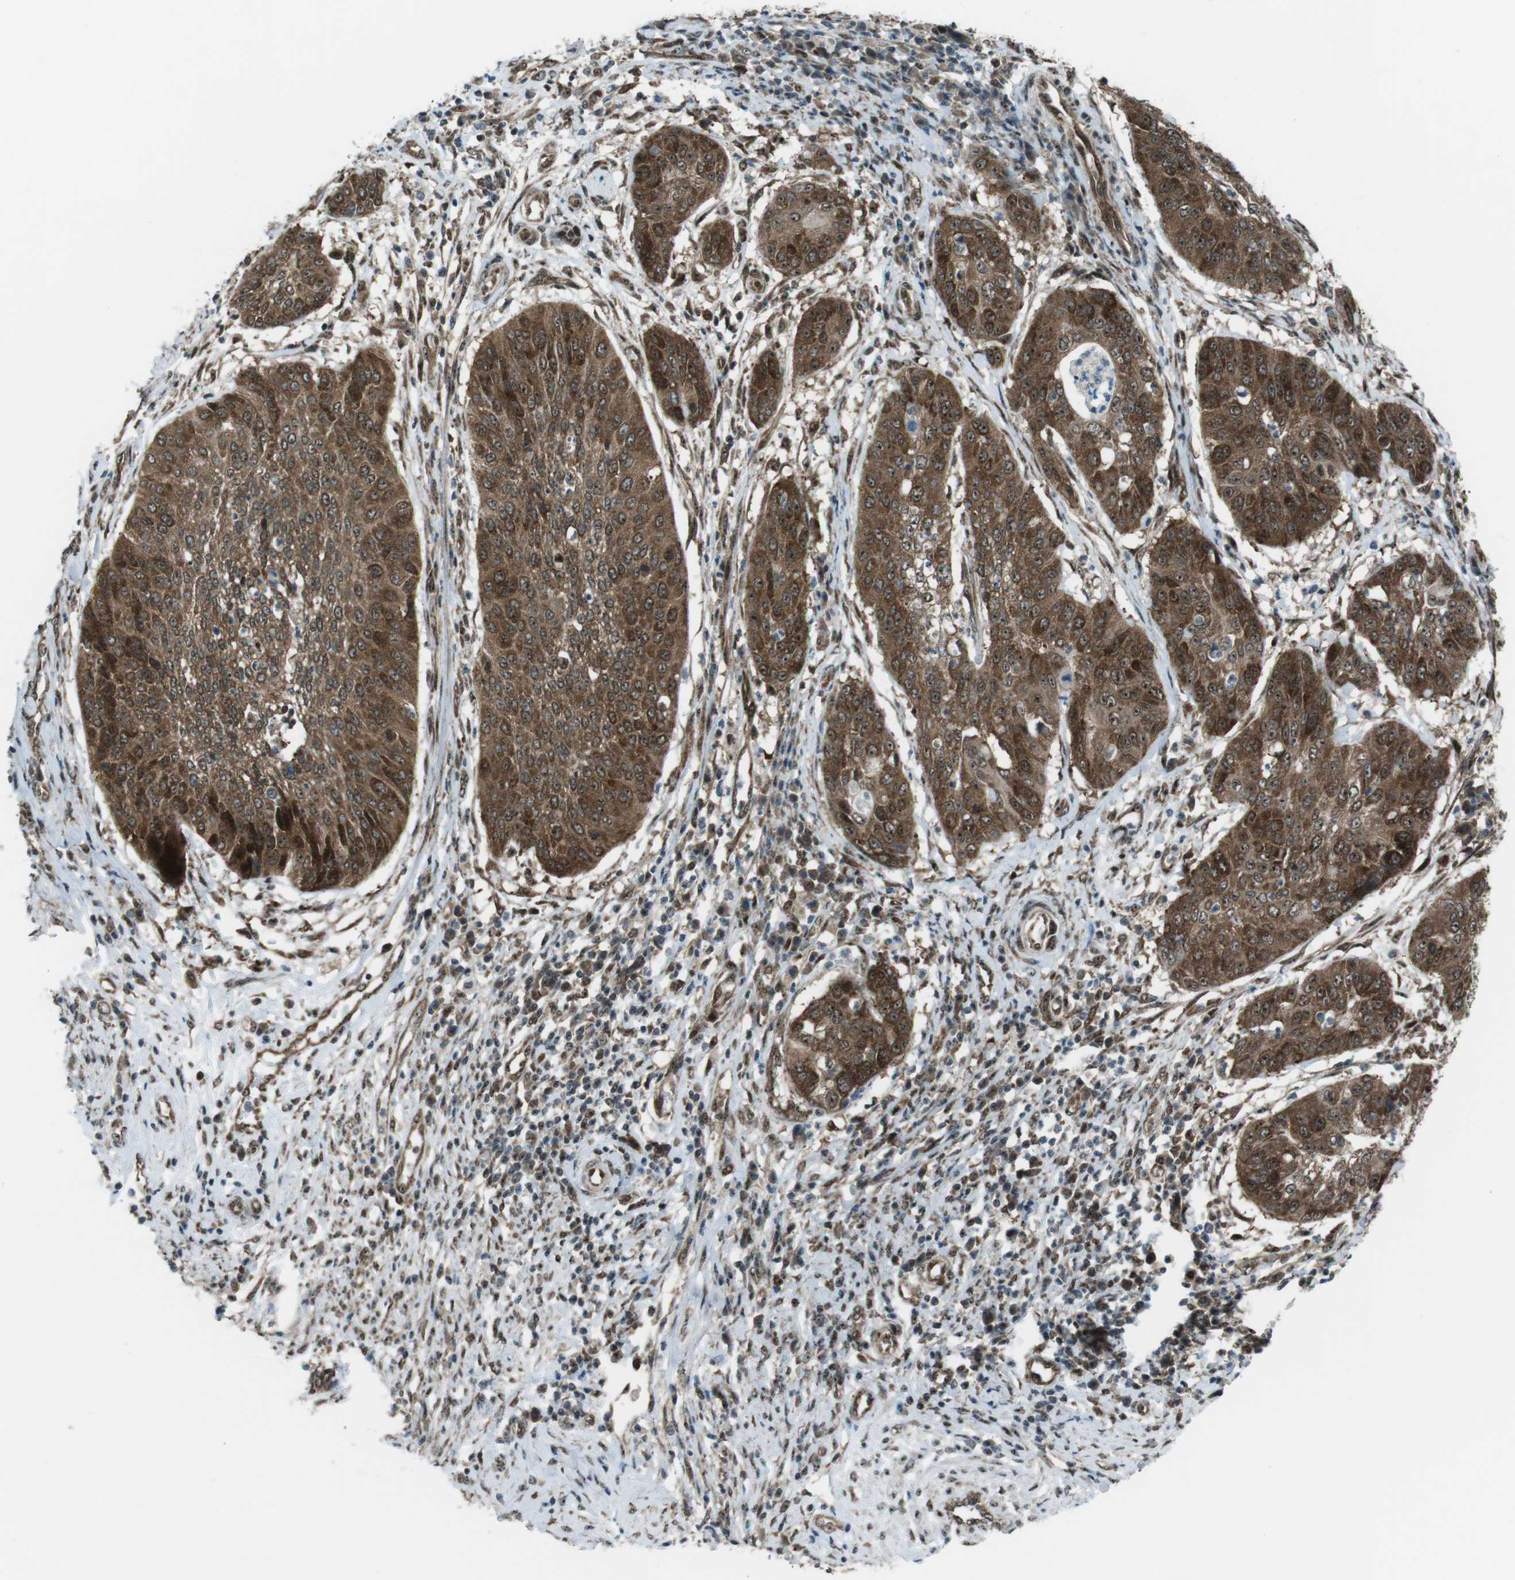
{"staining": {"intensity": "strong", "quantity": ">75%", "location": "cytoplasmic/membranous"}, "tissue": "cervical cancer", "cell_type": "Tumor cells", "image_type": "cancer", "snomed": [{"axis": "morphology", "description": "Normal tissue, NOS"}, {"axis": "morphology", "description": "Squamous cell carcinoma, NOS"}, {"axis": "topography", "description": "Cervix"}], "caption": "Cervical squamous cell carcinoma was stained to show a protein in brown. There is high levels of strong cytoplasmic/membranous positivity in approximately >75% of tumor cells.", "gene": "CSNK1D", "patient": {"sex": "female", "age": 39}}